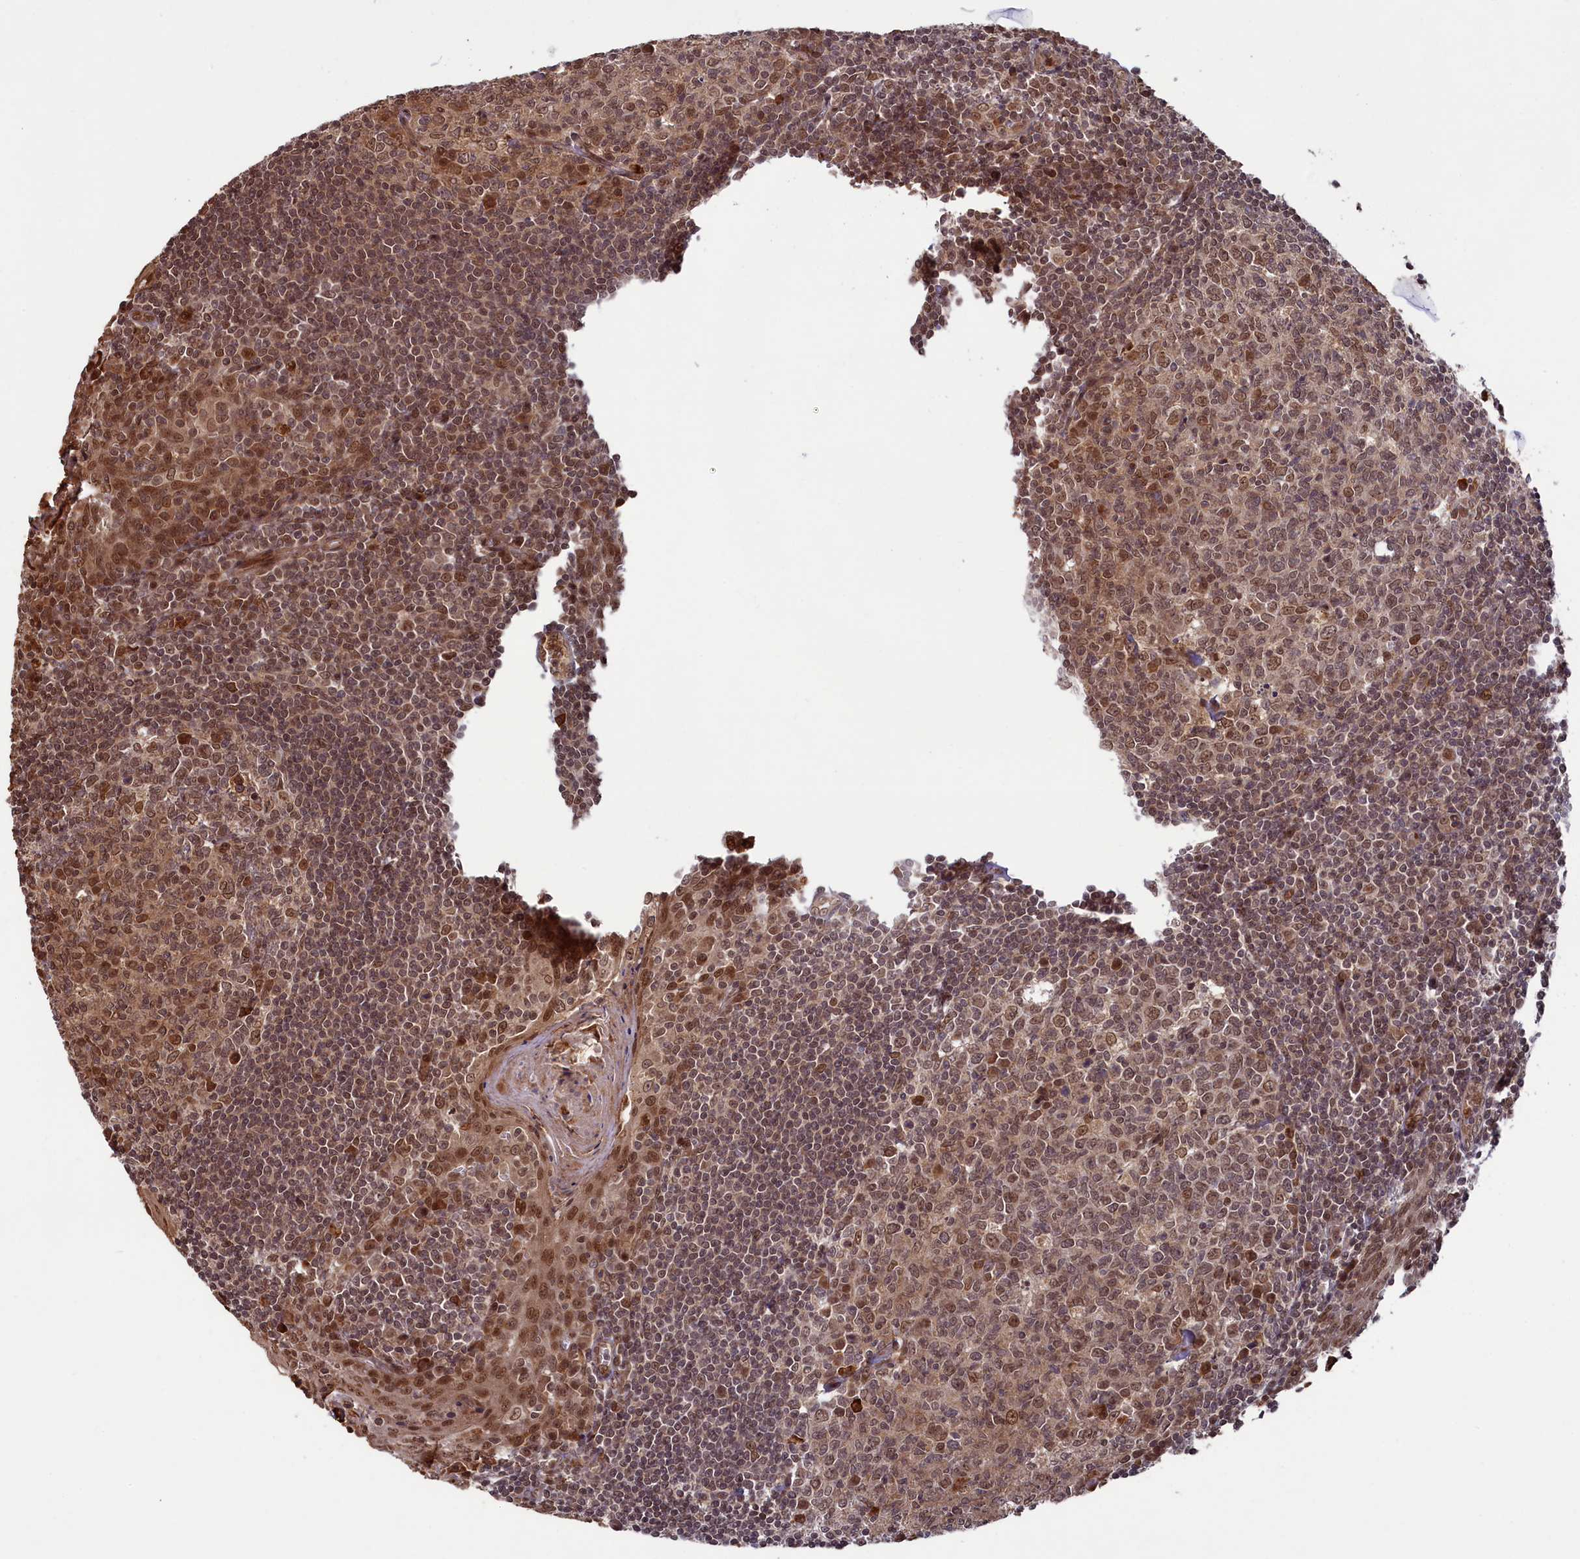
{"staining": {"intensity": "moderate", "quantity": ">75%", "location": "nuclear"}, "tissue": "tonsil", "cell_type": "Germinal center cells", "image_type": "normal", "snomed": [{"axis": "morphology", "description": "Normal tissue, NOS"}, {"axis": "topography", "description": "Tonsil"}], "caption": "IHC image of benign human tonsil stained for a protein (brown), which reveals medium levels of moderate nuclear positivity in about >75% of germinal center cells.", "gene": "NAE1", "patient": {"sex": "male", "age": 27}}